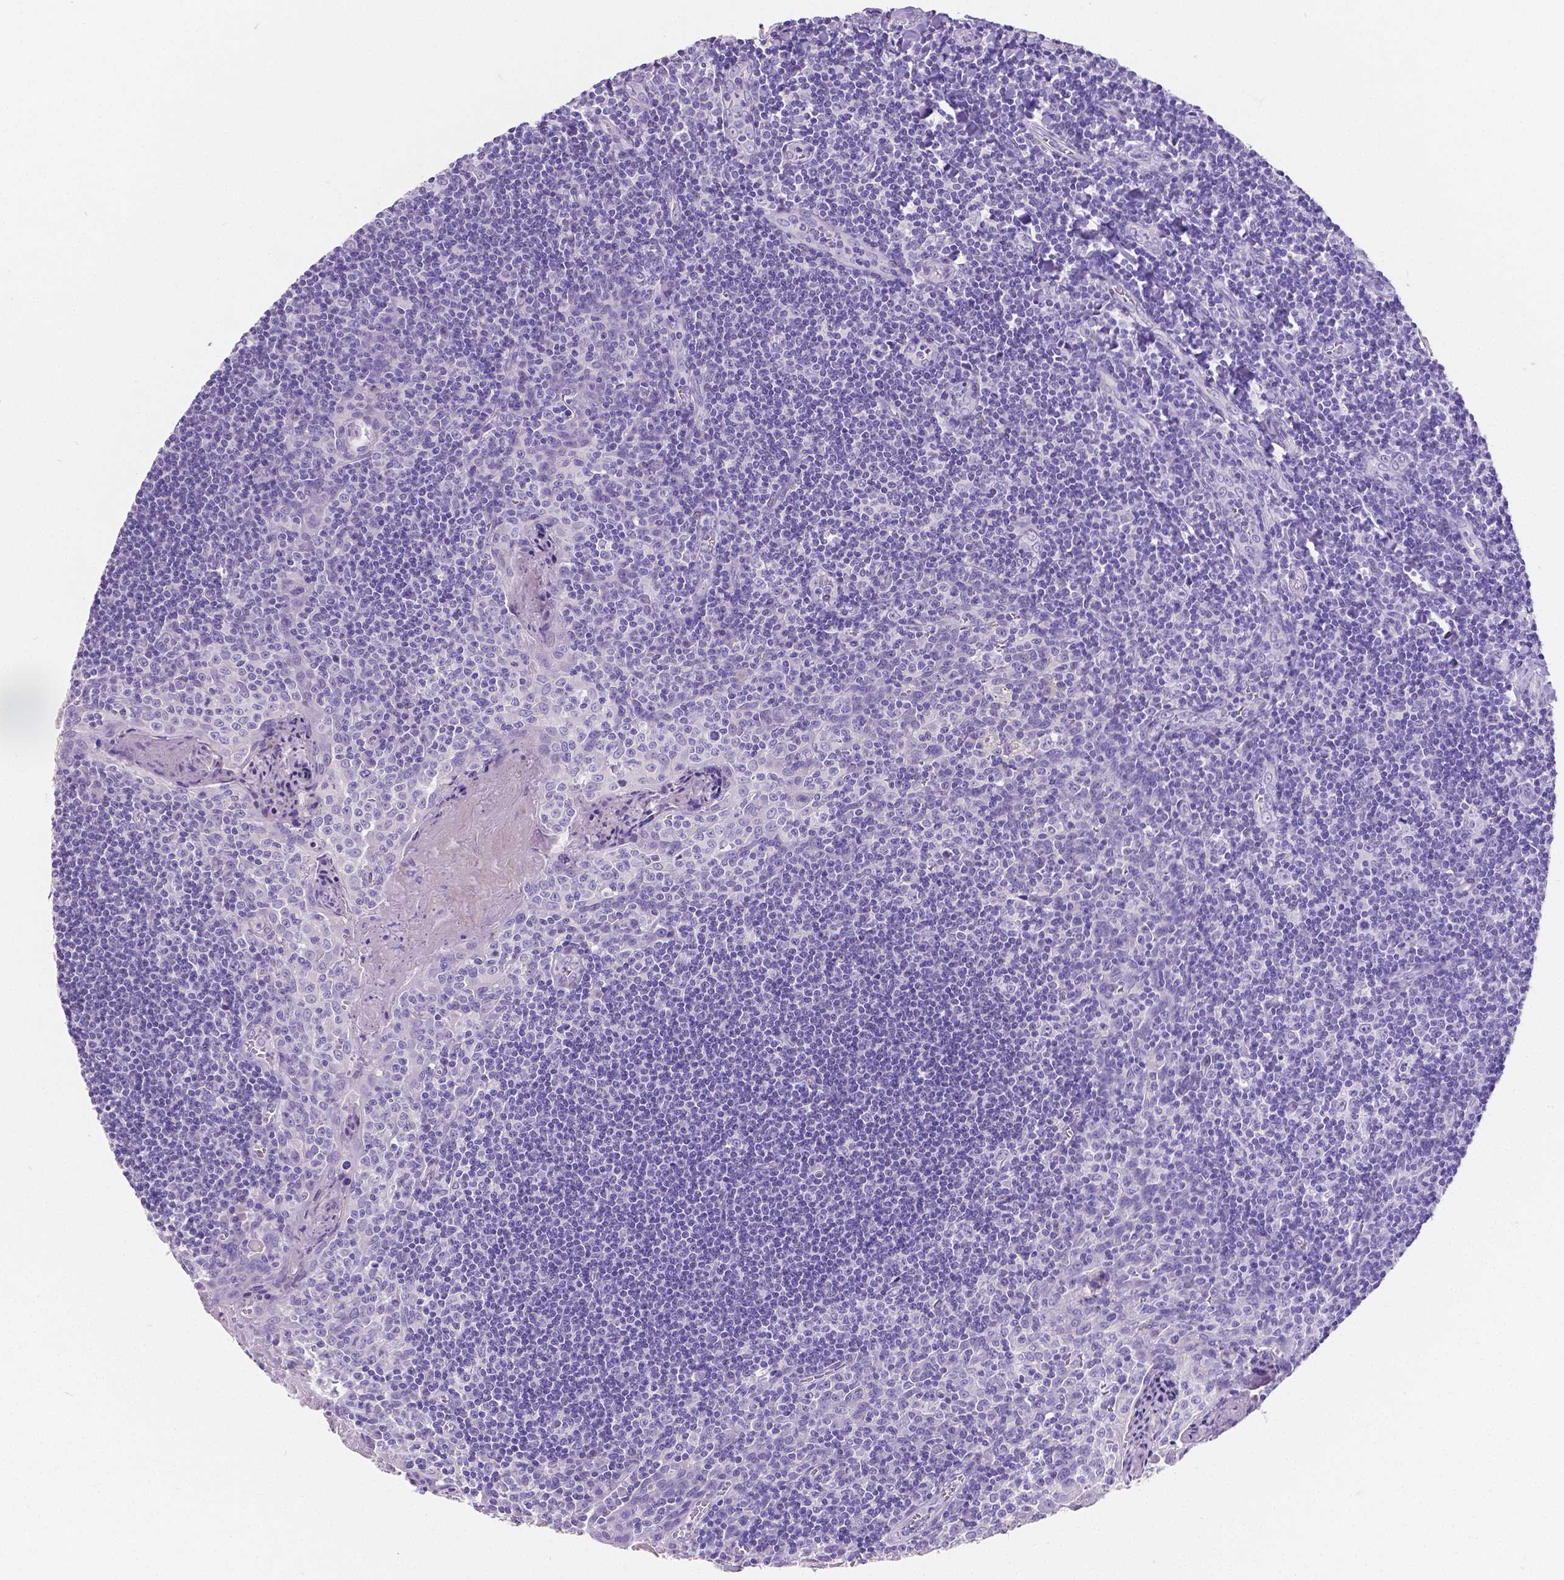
{"staining": {"intensity": "negative", "quantity": "none", "location": "none"}, "tissue": "tonsil", "cell_type": "Germinal center cells", "image_type": "normal", "snomed": [{"axis": "morphology", "description": "Normal tissue, NOS"}, {"axis": "morphology", "description": "Inflammation, NOS"}, {"axis": "topography", "description": "Tonsil"}], "caption": "The IHC image has no significant staining in germinal center cells of tonsil. The staining is performed using DAB (3,3'-diaminobenzidine) brown chromogen with nuclei counter-stained in using hematoxylin.", "gene": "SATB2", "patient": {"sex": "female", "age": 31}}